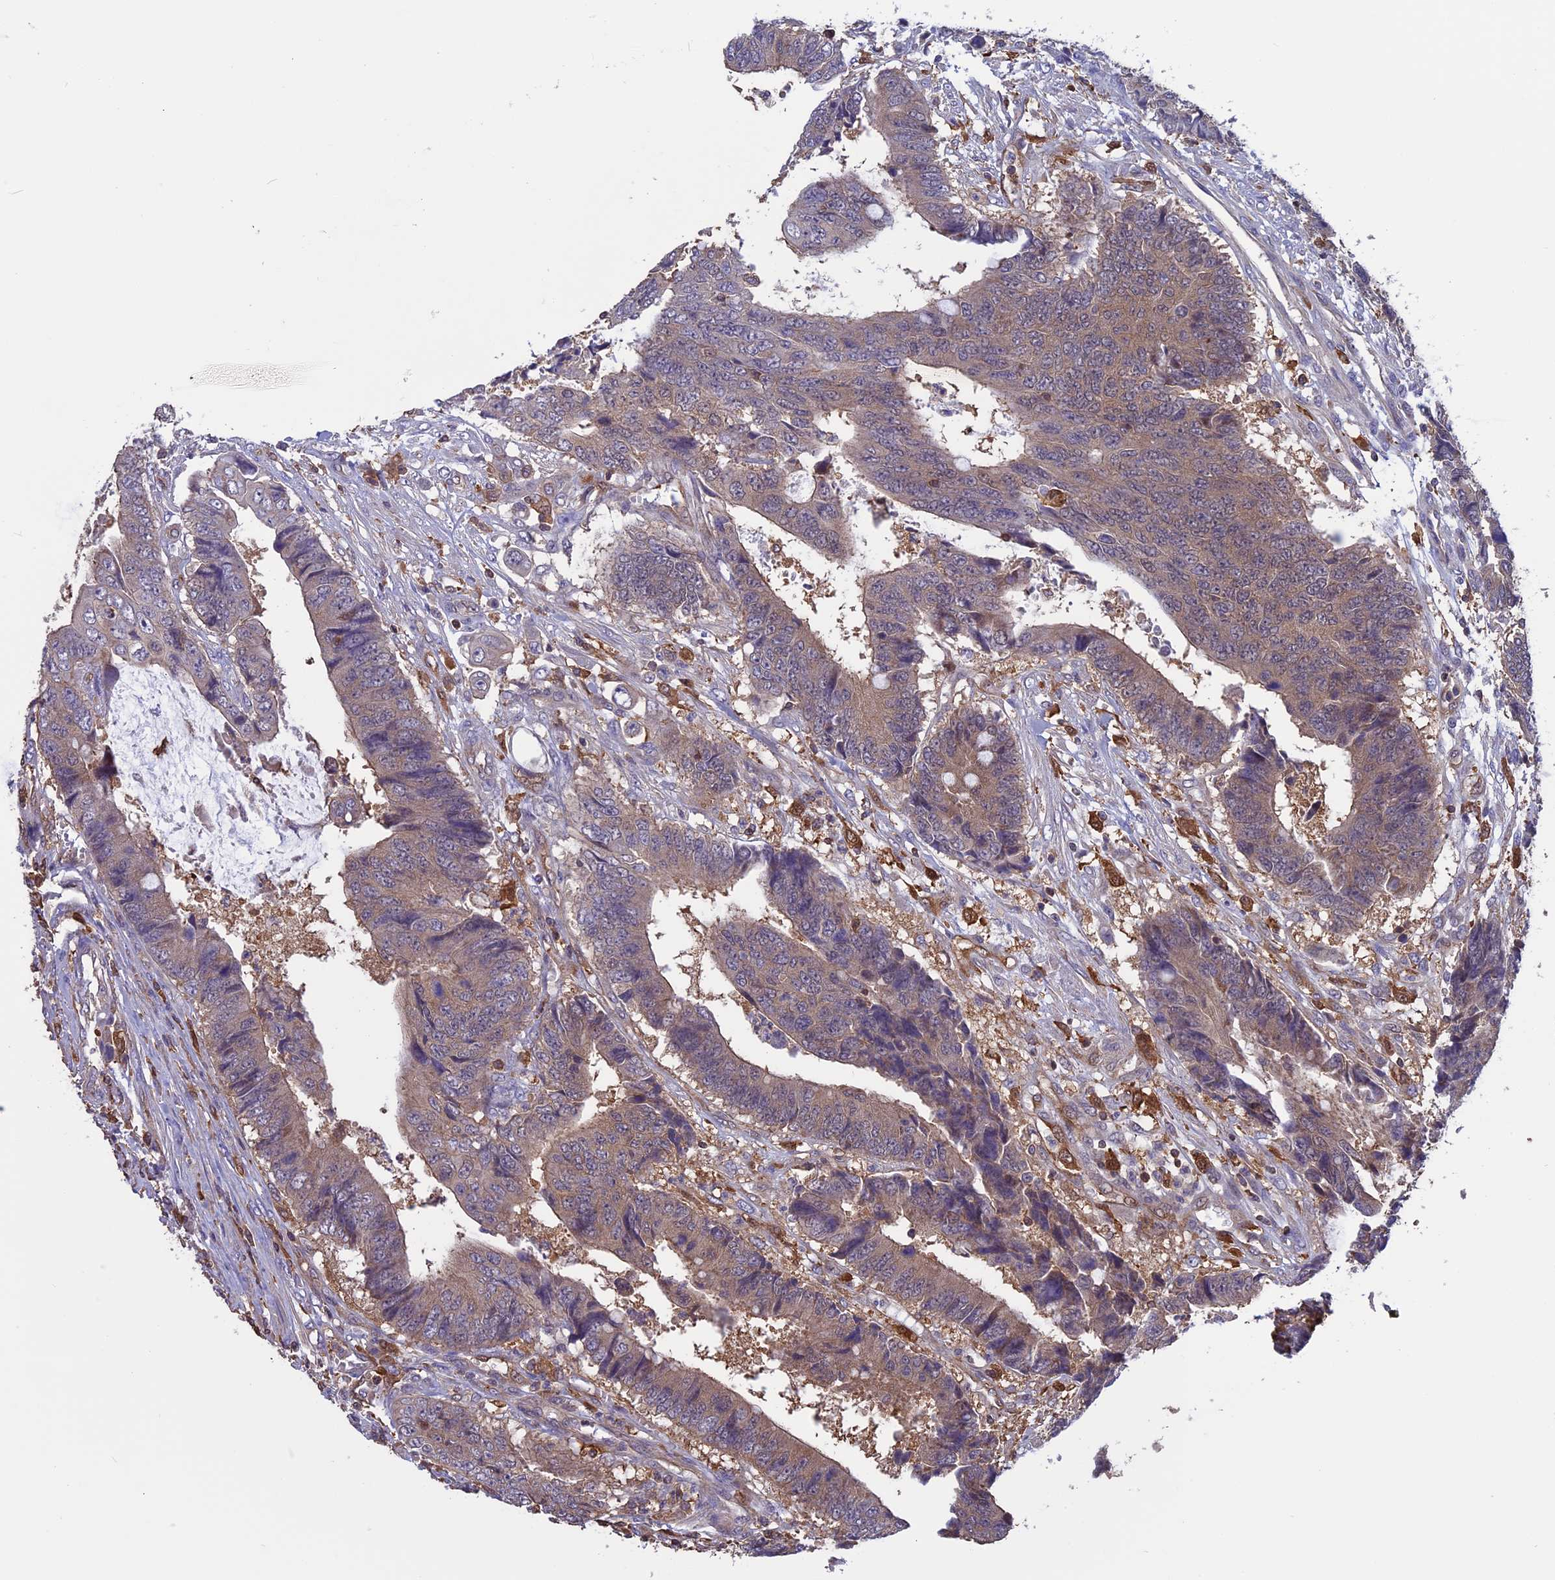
{"staining": {"intensity": "weak", "quantity": "<25%", "location": "cytoplasmic/membranous"}, "tissue": "colorectal cancer", "cell_type": "Tumor cells", "image_type": "cancer", "snomed": [{"axis": "morphology", "description": "Adenocarcinoma, NOS"}, {"axis": "topography", "description": "Rectum"}], "caption": "Colorectal cancer was stained to show a protein in brown. There is no significant positivity in tumor cells.", "gene": "ARHGAP18", "patient": {"sex": "male", "age": 84}}